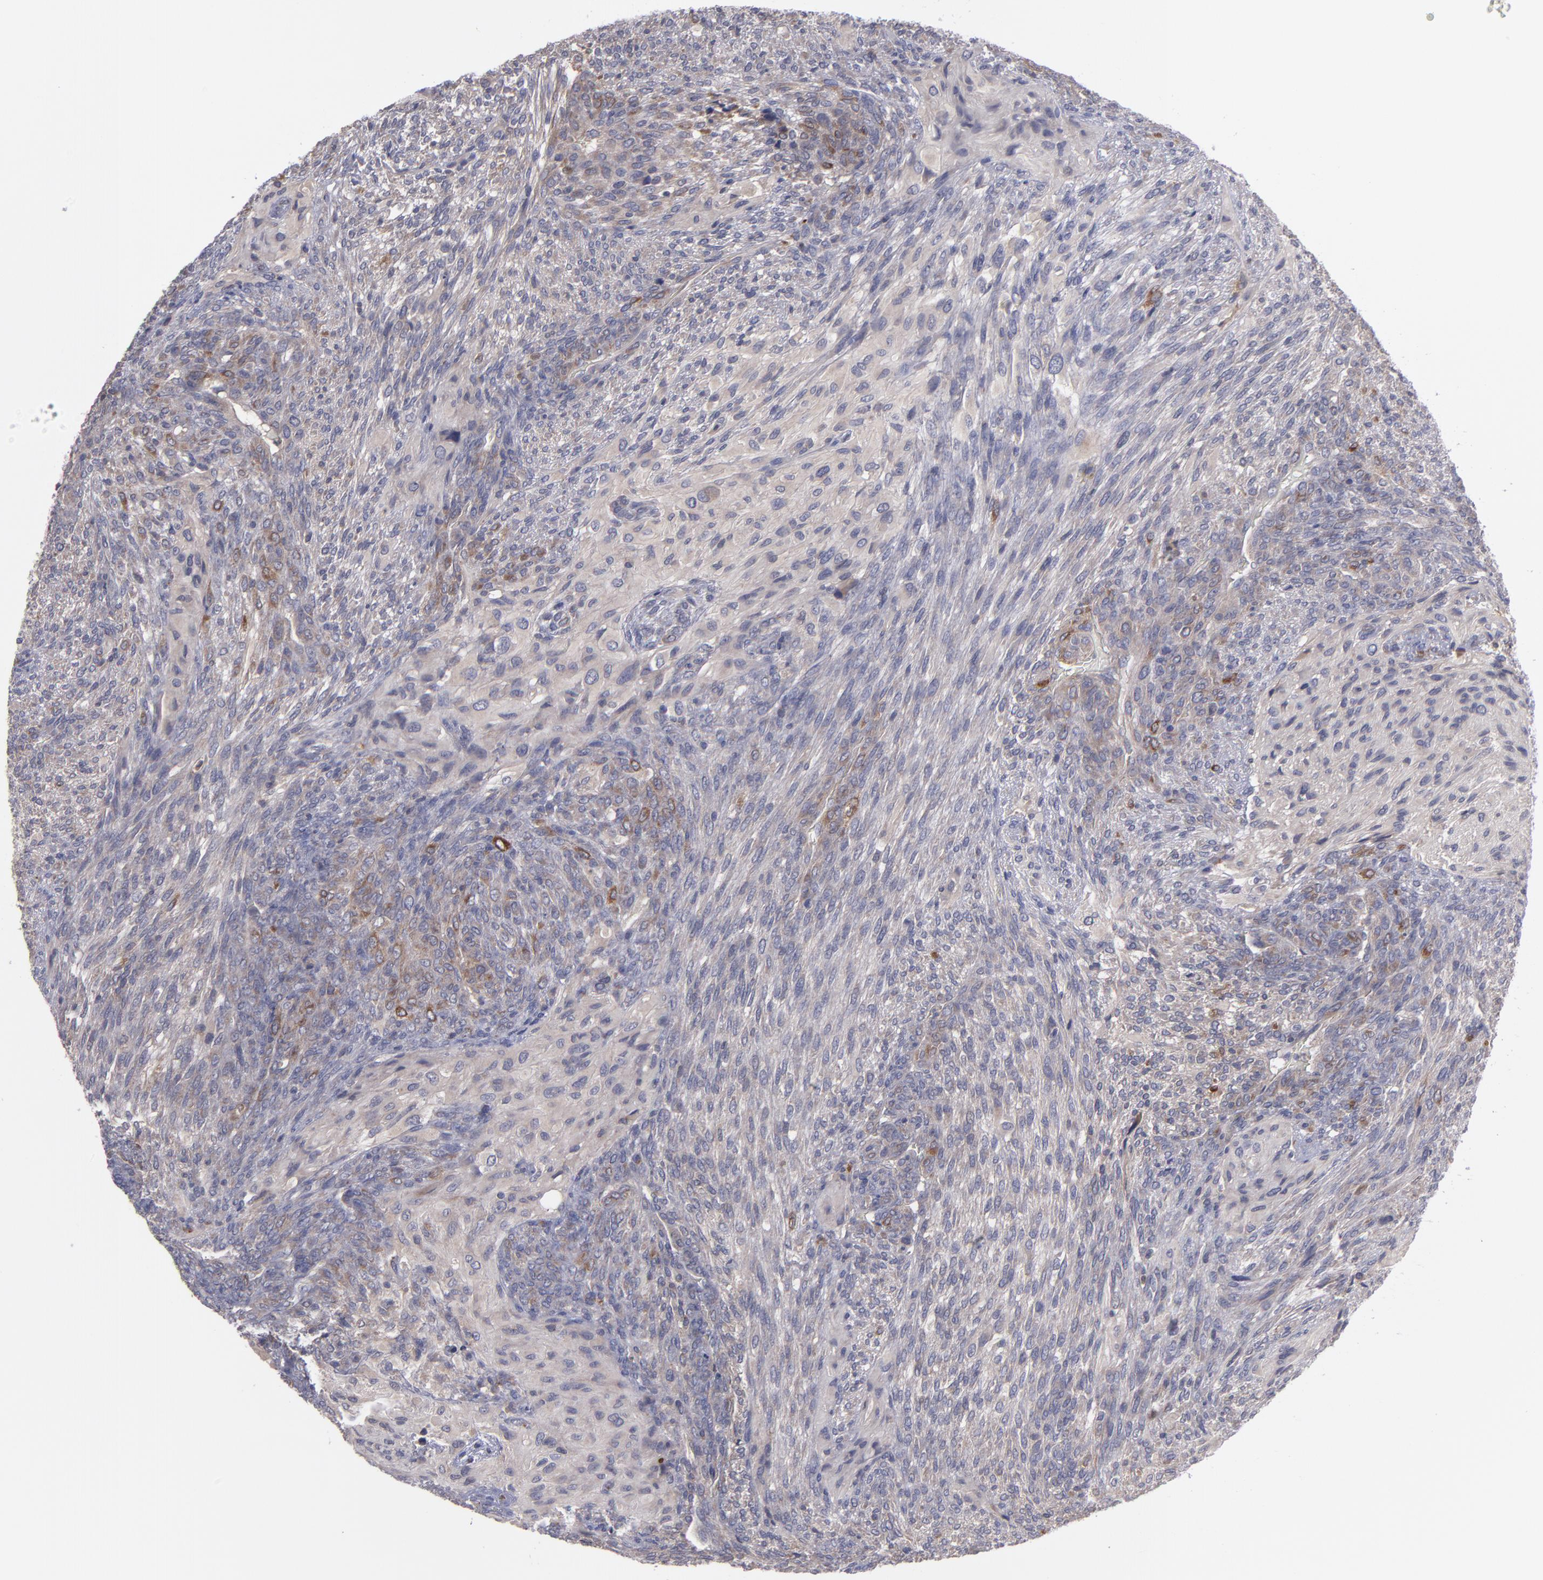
{"staining": {"intensity": "weak", "quantity": ">75%", "location": "cytoplasmic/membranous"}, "tissue": "glioma", "cell_type": "Tumor cells", "image_type": "cancer", "snomed": [{"axis": "morphology", "description": "Glioma, malignant, High grade"}, {"axis": "topography", "description": "Cerebral cortex"}], "caption": "Malignant glioma (high-grade) stained for a protein exhibits weak cytoplasmic/membranous positivity in tumor cells.", "gene": "MMP11", "patient": {"sex": "female", "age": 55}}